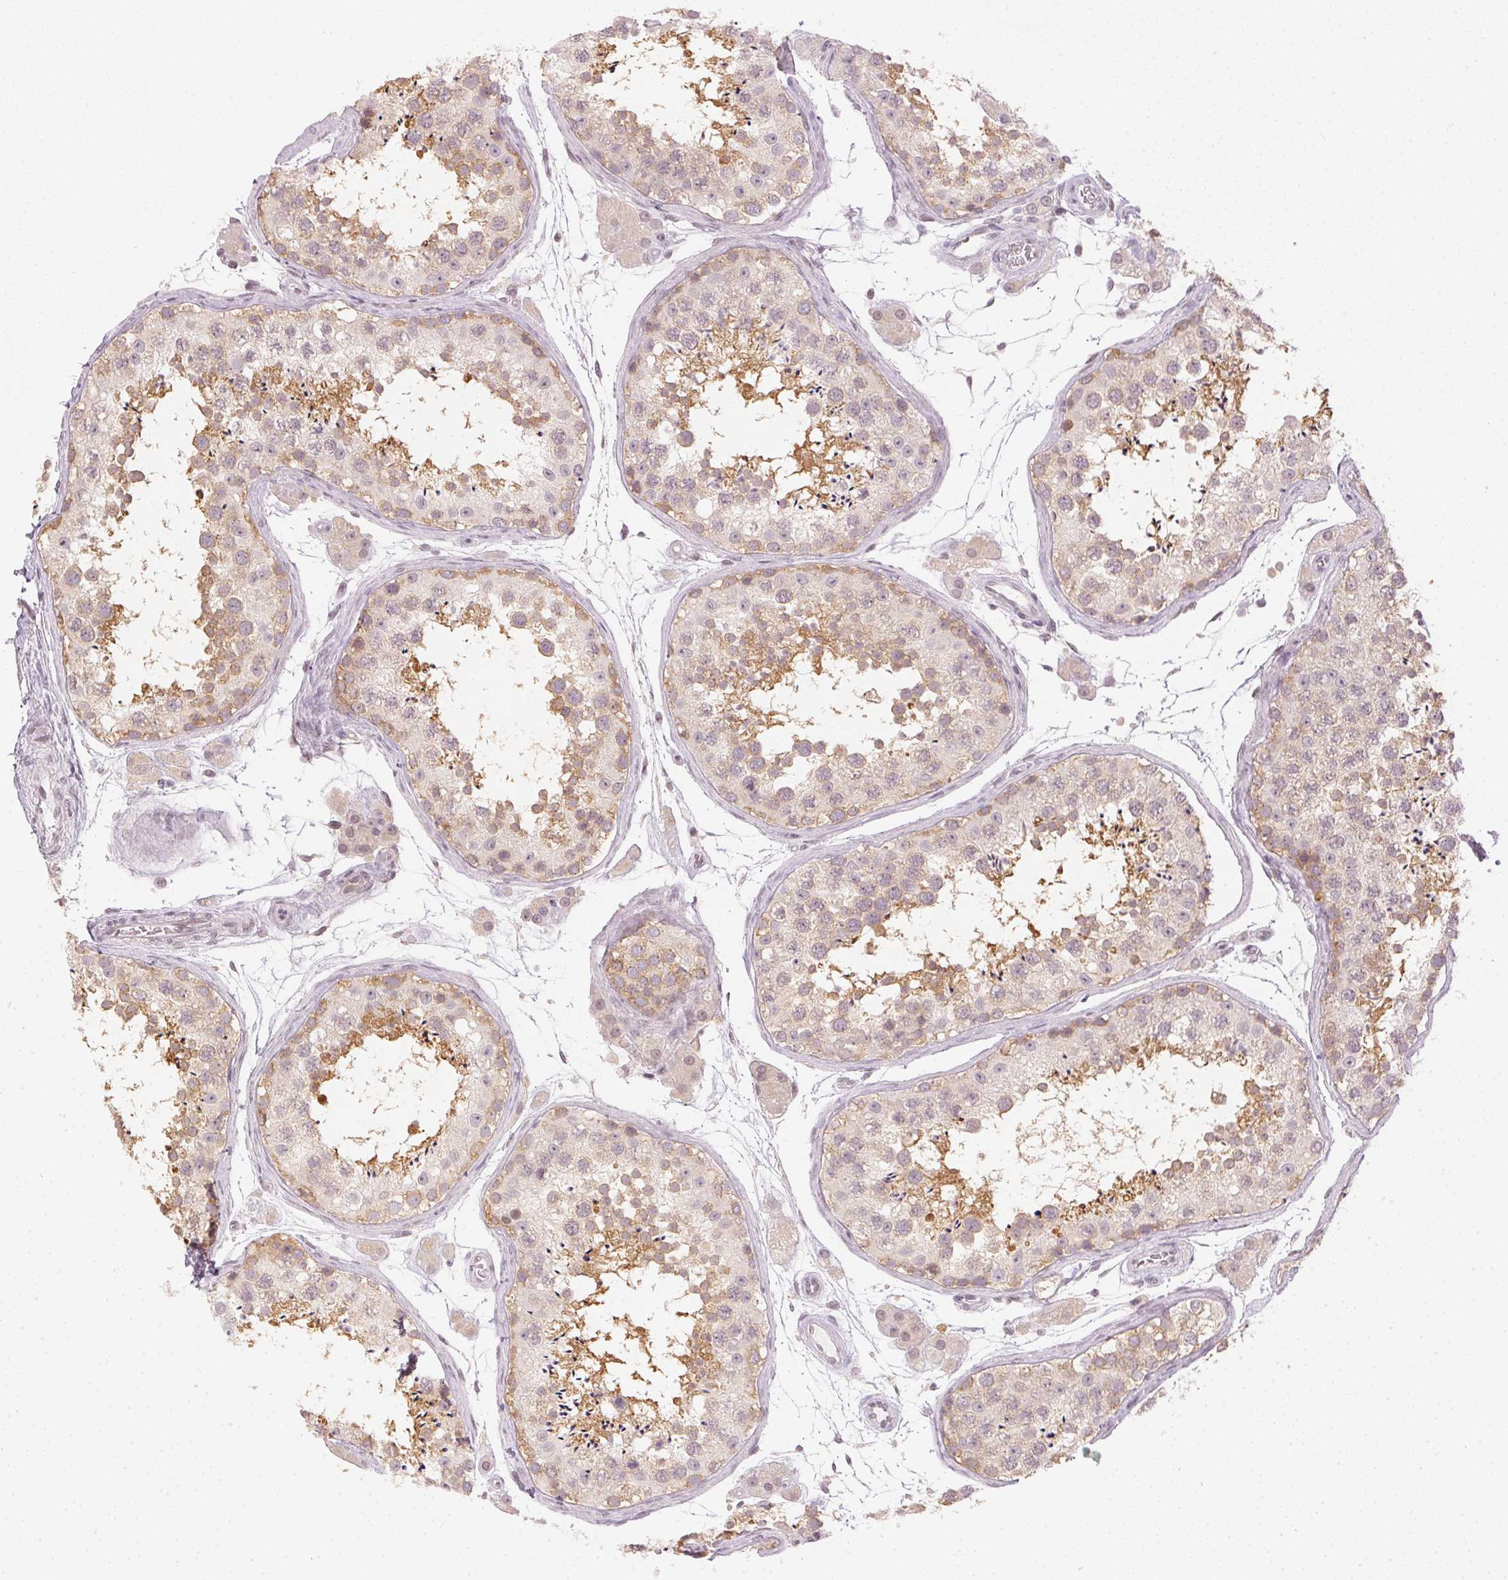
{"staining": {"intensity": "moderate", "quantity": "25%-75%", "location": "cytoplasmic/membranous"}, "tissue": "testis", "cell_type": "Cells in seminiferous ducts", "image_type": "normal", "snomed": [{"axis": "morphology", "description": "Normal tissue, NOS"}, {"axis": "topography", "description": "Testis"}], "caption": "Cells in seminiferous ducts display medium levels of moderate cytoplasmic/membranous expression in about 25%-75% of cells in benign testis.", "gene": "KPRP", "patient": {"sex": "male", "age": 41}}